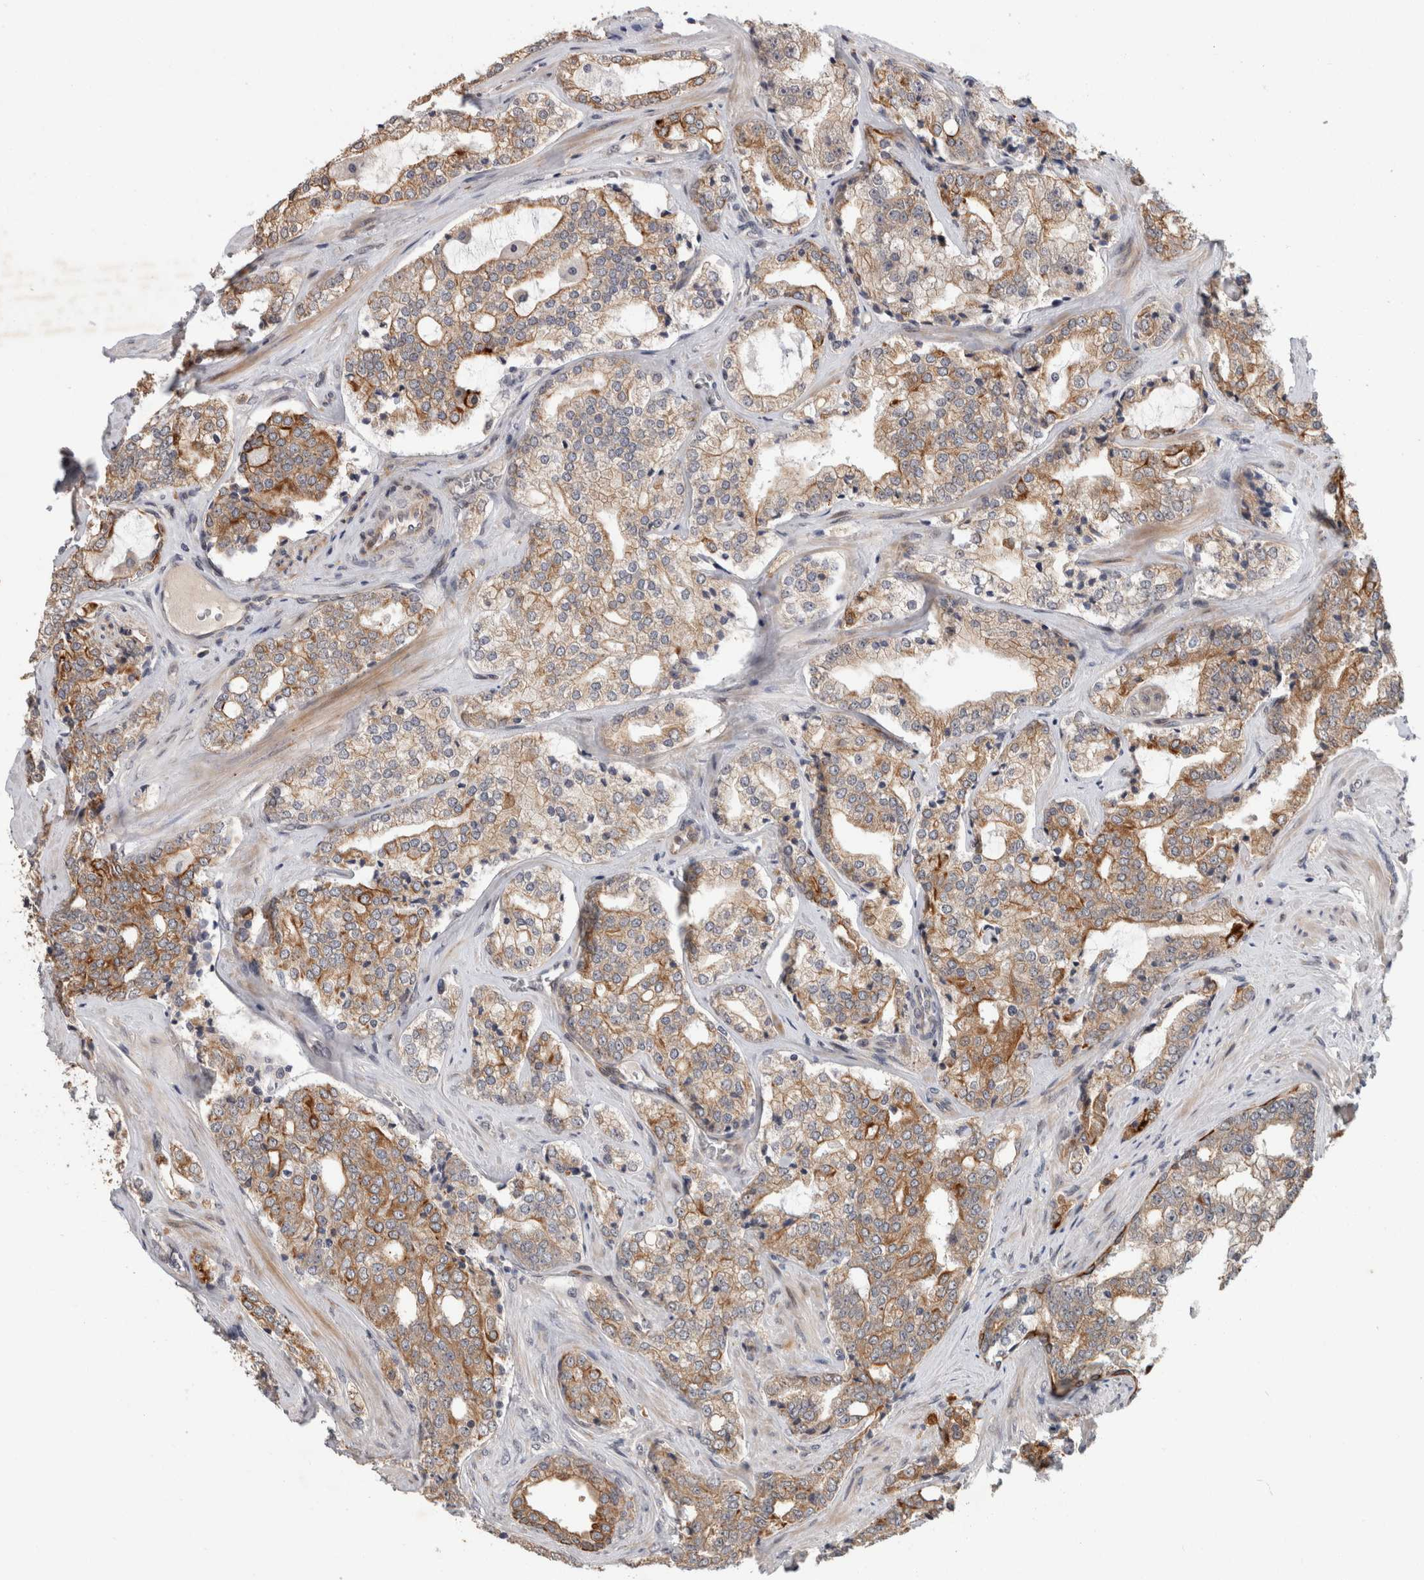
{"staining": {"intensity": "moderate", "quantity": ">75%", "location": "cytoplasmic/membranous"}, "tissue": "prostate cancer", "cell_type": "Tumor cells", "image_type": "cancer", "snomed": [{"axis": "morphology", "description": "Adenocarcinoma, High grade"}, {"axis": "topography", "description": "Prostate"}], "caption": "Brown immunohistochemical staining in human prostate cancer (high-grade adenocarcinoma) exhibits moderate cytoplasmic/membranous expression in about >75% of tumor cells.", "gene": "CRISPLD1", "patient": {"sex": "male", "age": 64}}